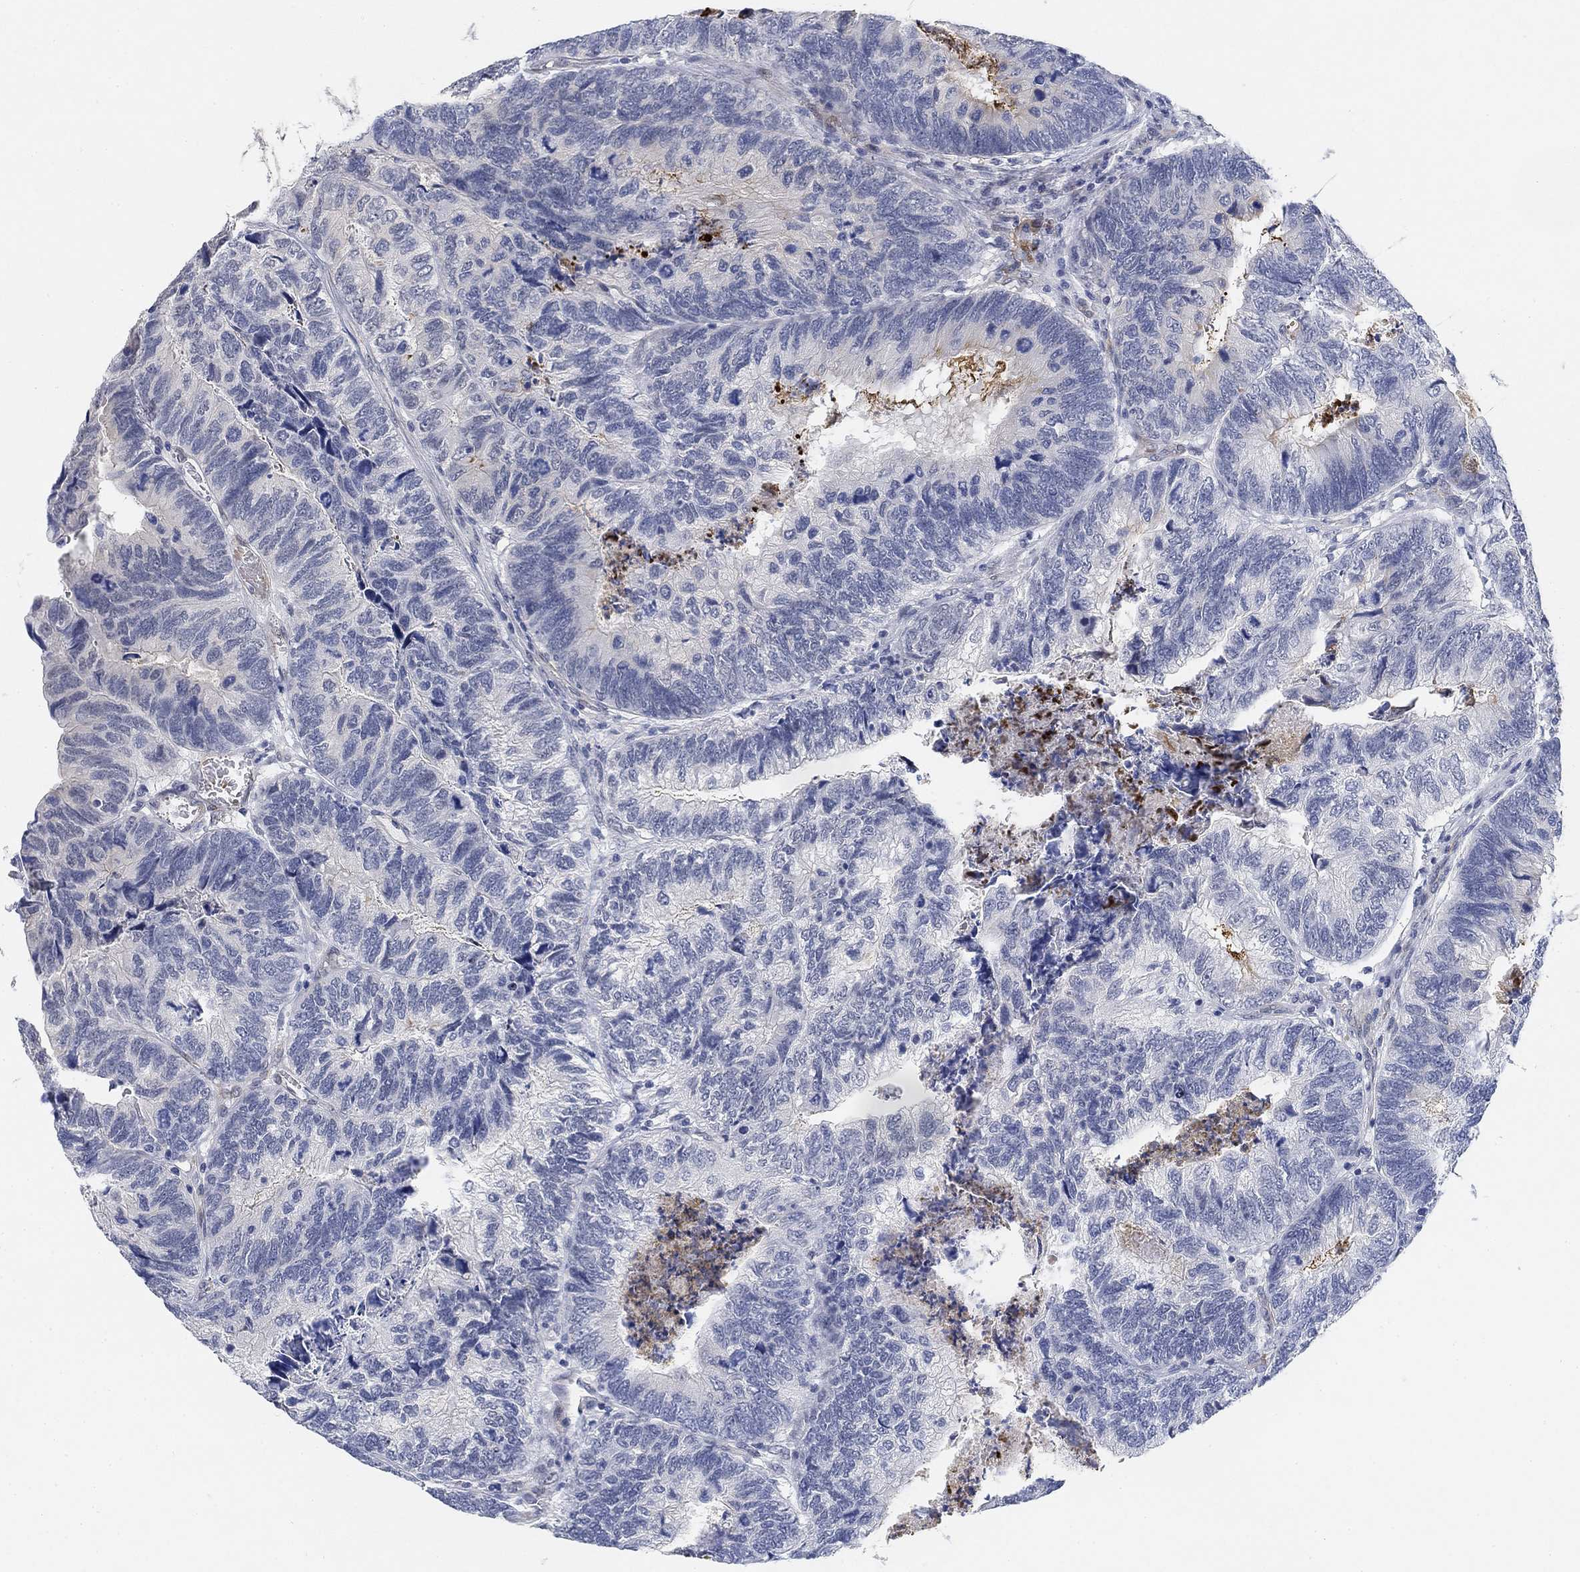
{"staining": {"intensity": "negative", "quantity": "none", "location": "none"}, "tissue": "colorectal cancer", "cell_type": "Tumor cells", "image_type": "cancer", "snomed": [{"axis": "morphology", "description": "Adenocarcinoma, NOS"}, {"axis": "topography", "description": "Colon"}], "caption": "A high-resolution photomicrograph shows immunohistochemistry (IHC) staining of colorectal cancer, which exhibits no significant expression in tumor cells.", "gene": "PAX6", "patient": {"sex": "female", "age": 67}}